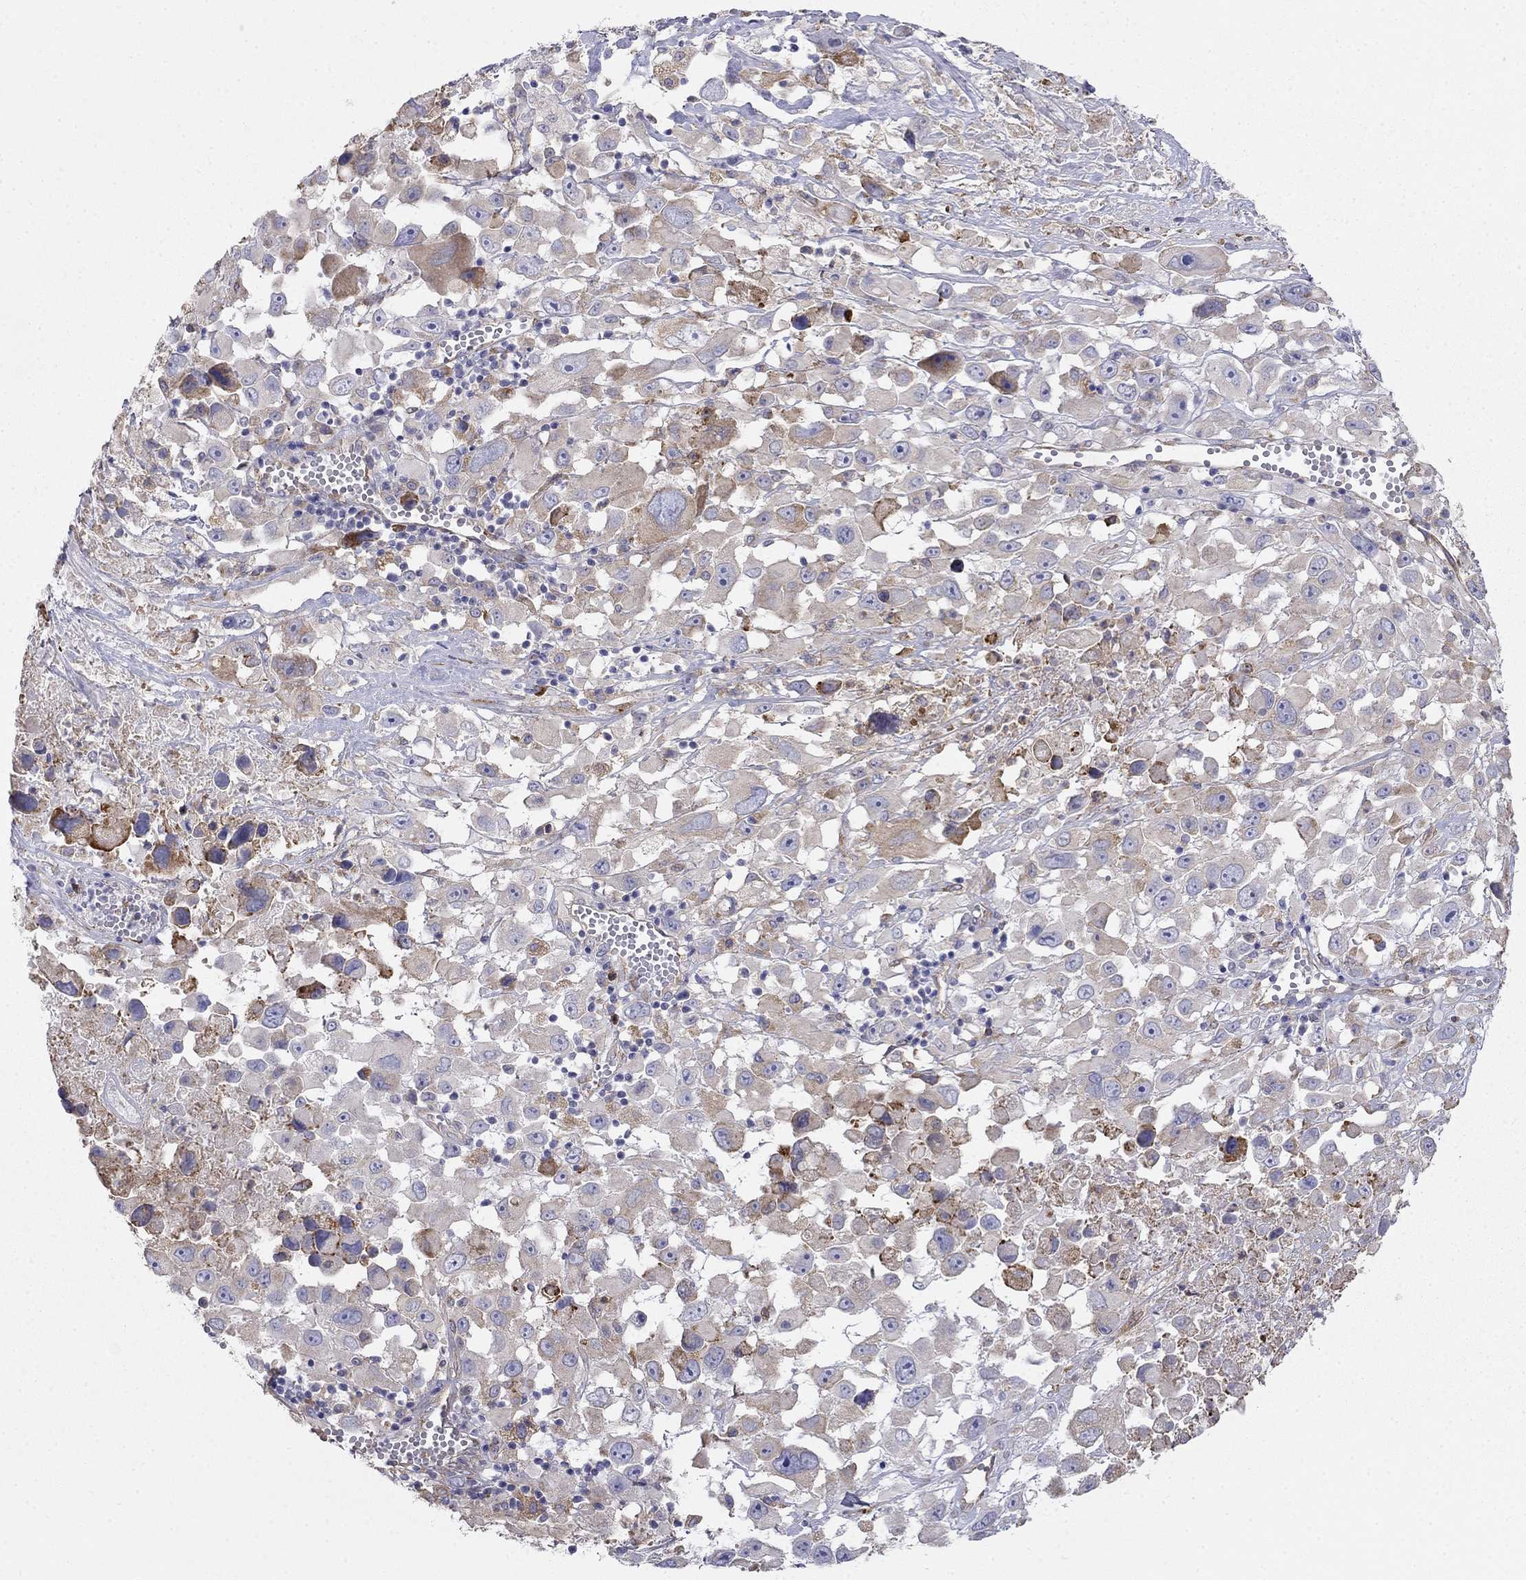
{"staining": {"intensity": "moderate", "quantity": "<25%", "location": "cytoplasmic/membranous"}, "tissue": "melanoma", "cell_type": "Tumor cells", "image_type": "cancer", "snomed": [{"axis": "morphology", "description": "Malignant melanoma, Metastatic site"}, {"axis": "topography", "description": "Soft tissue"}], "caption": "IHC of human malignant melanoma (metastatic site) demonstrates low levels of moderate cytoplasmic/membranous staining in about <25% of tumor cells.", "gene": "LONRF2", "patient": {"sex": "male", "age": 50}}